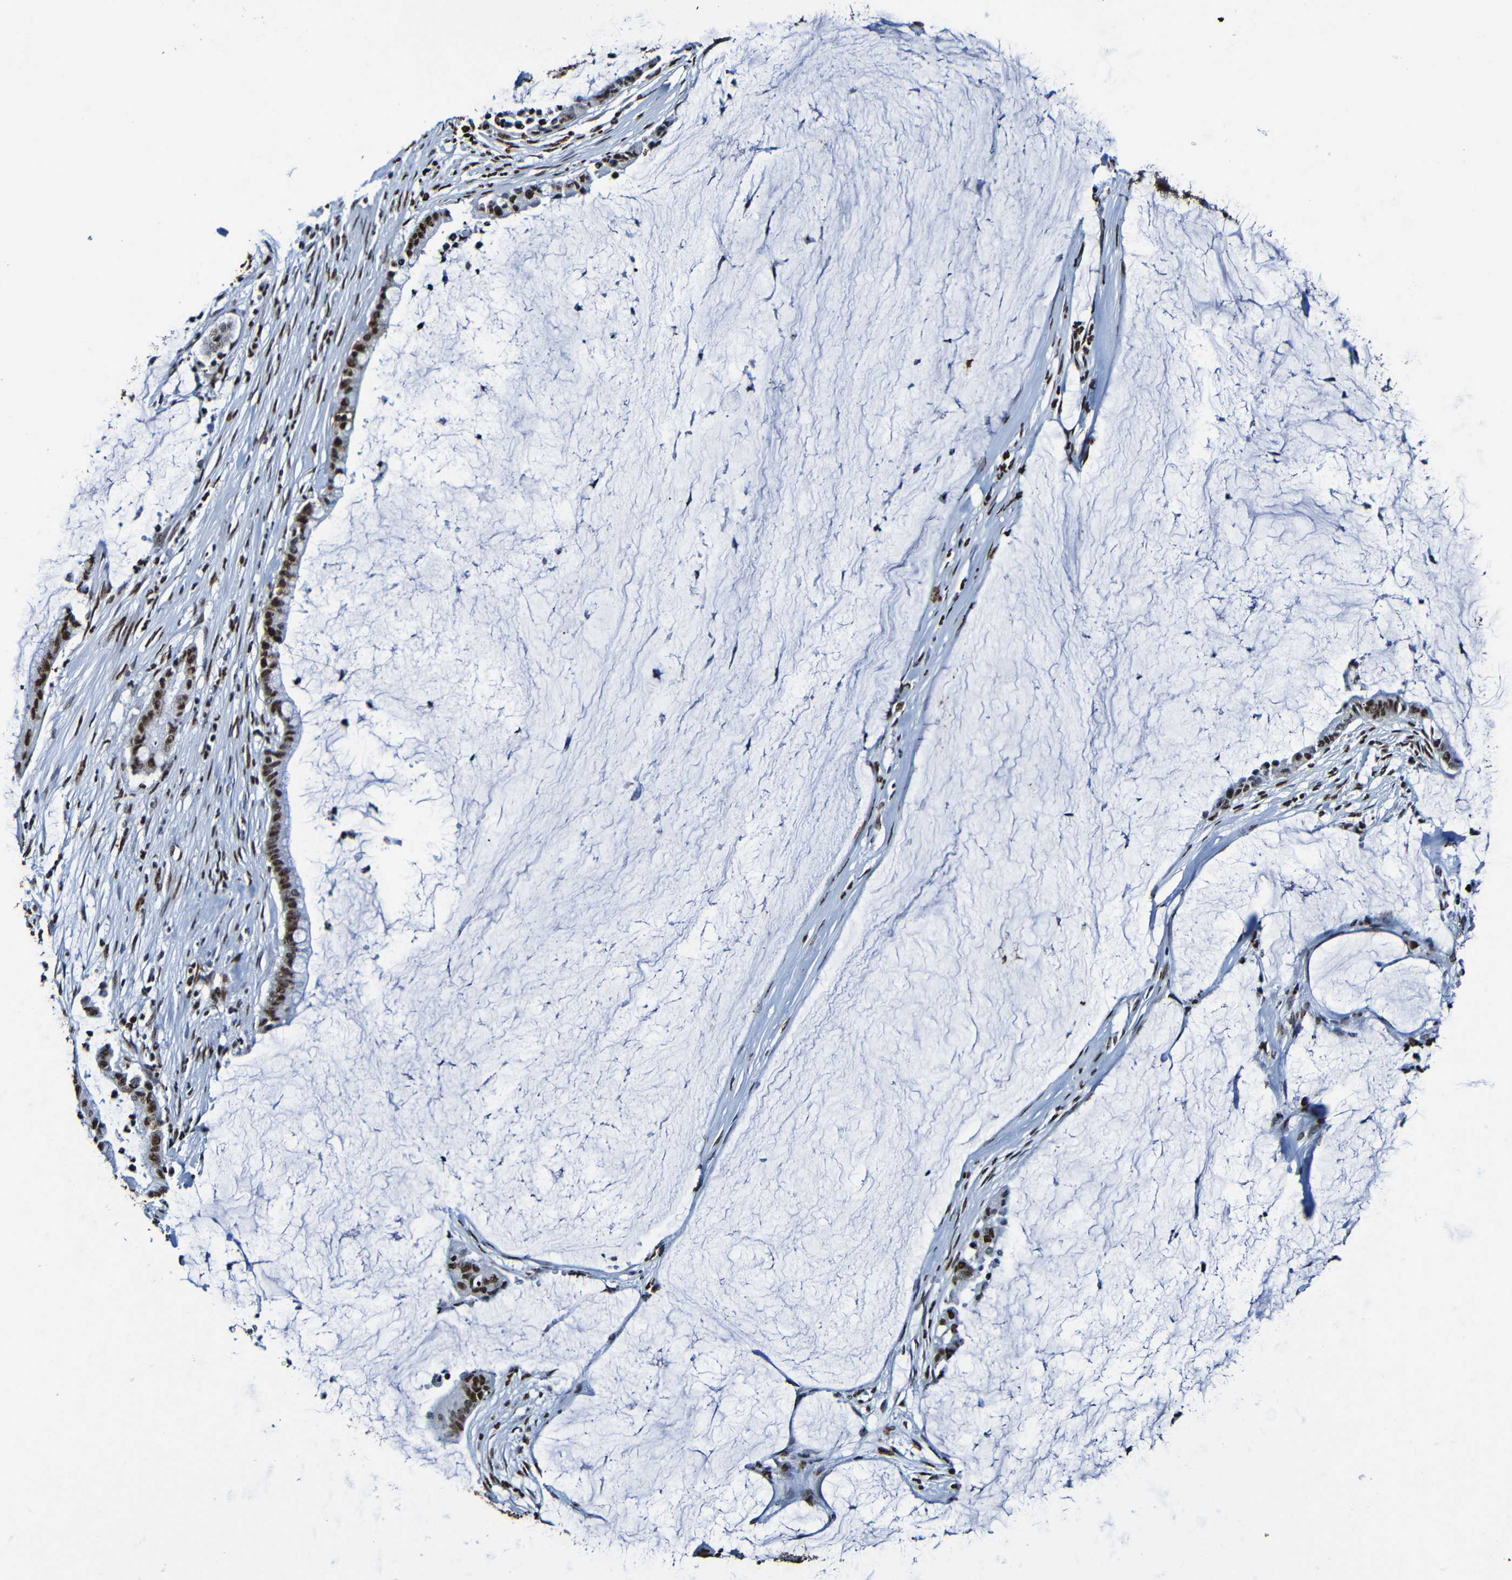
{"staining": {"intensity": "strong", "quantity": ">75%", "location": "nuclear"}, "tissue": "pancreatic cancer", "cell_type": "Tumor cells", "image_type": "cancer", "snomed": [{"axis": "morphology", "description": "Adenocarcinoma, NOS"}, {"axis": "topography", "description": "Pancreas"}], "caption": "Adenocarcinoma (pancreatic) tissue displays strong nuclear staining in approximately >75% of tumor cells", "gene": "SRSF3", "patient": {"sex": "male", "age": 41}}